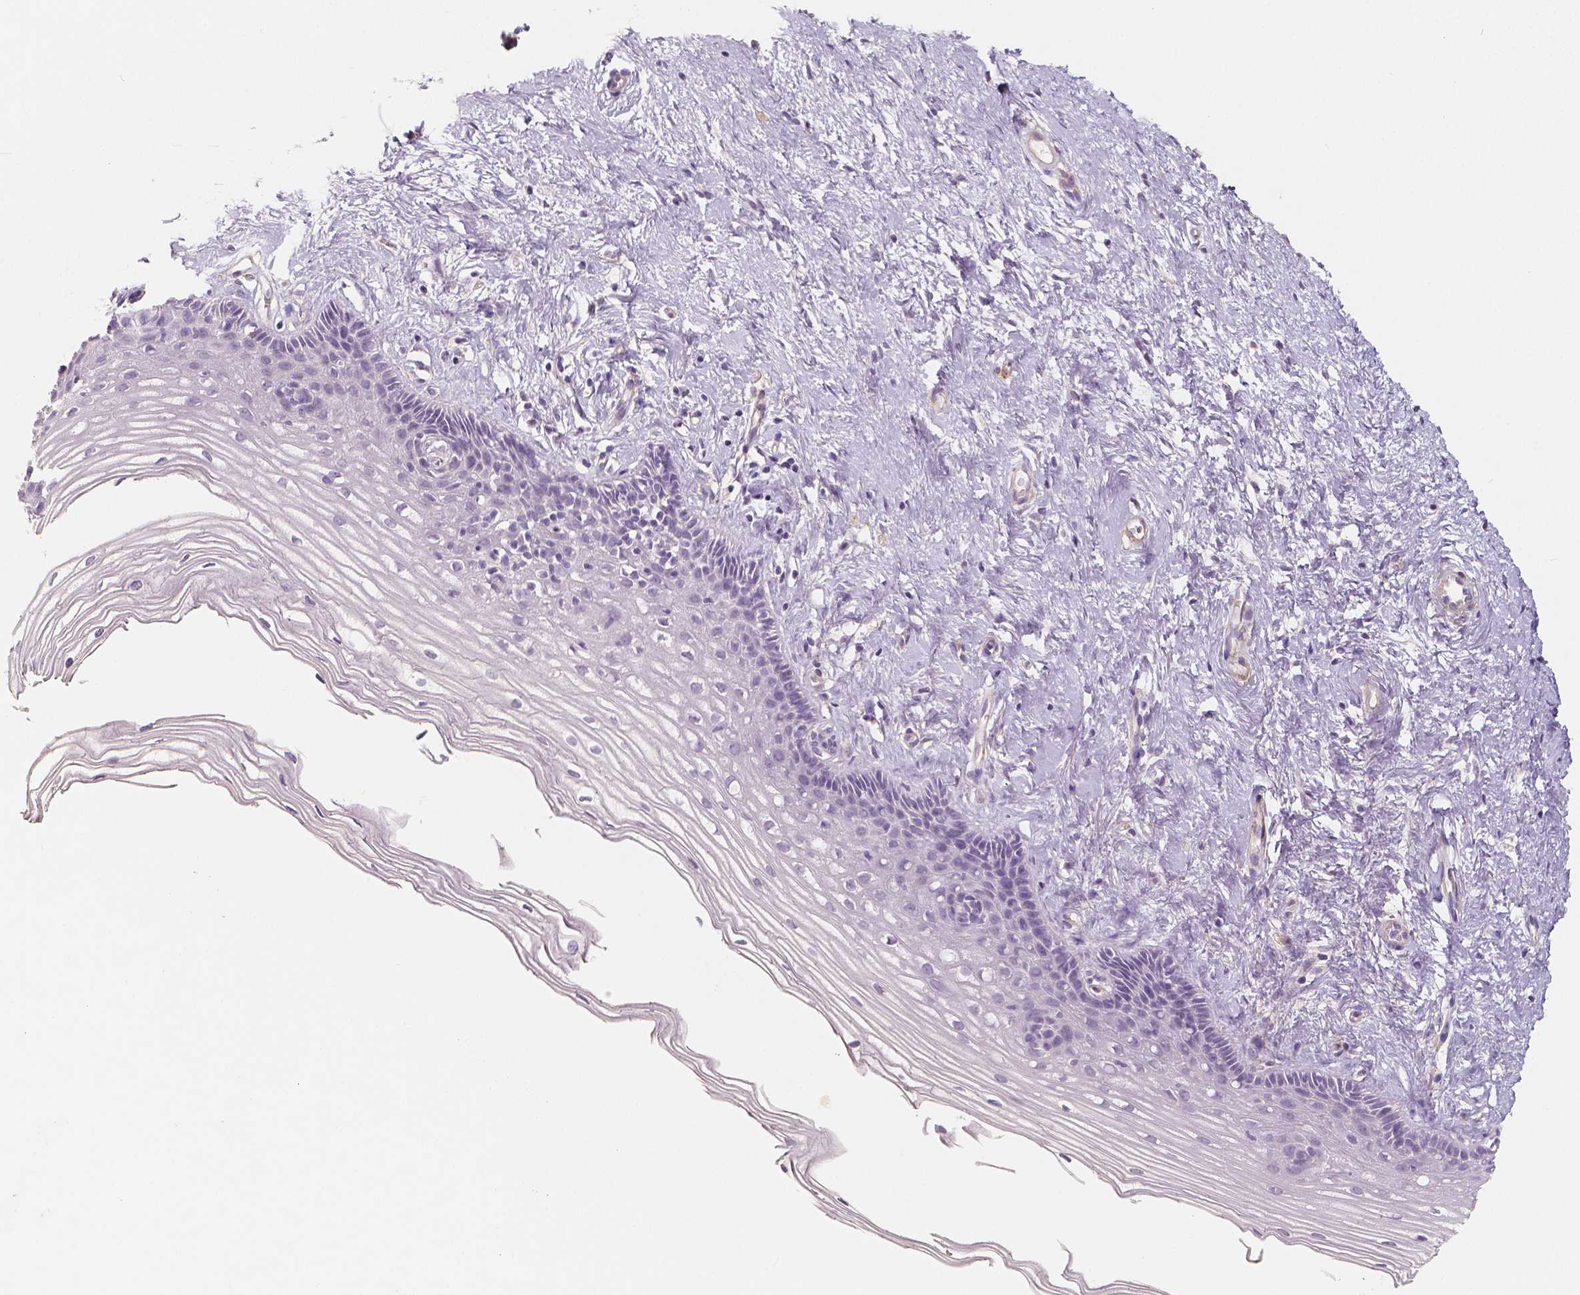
{"staining": {"intensity": "negative", "quantity": "none", "location": "none"}, "tissue": "cervix", "cell_type": "Glandular cells", "image_type": "normal", "snomed": [{"axis": "morphology", "description": "Normal tissue, NOS"}, {"axis": "topography", "description": "Cervix"}], "caption": "Photomicrograph shows no significant protein expression in glandular cells of benign cervix.", "gene": "THY1", "patient": {"sex": "female", "age": 40}}